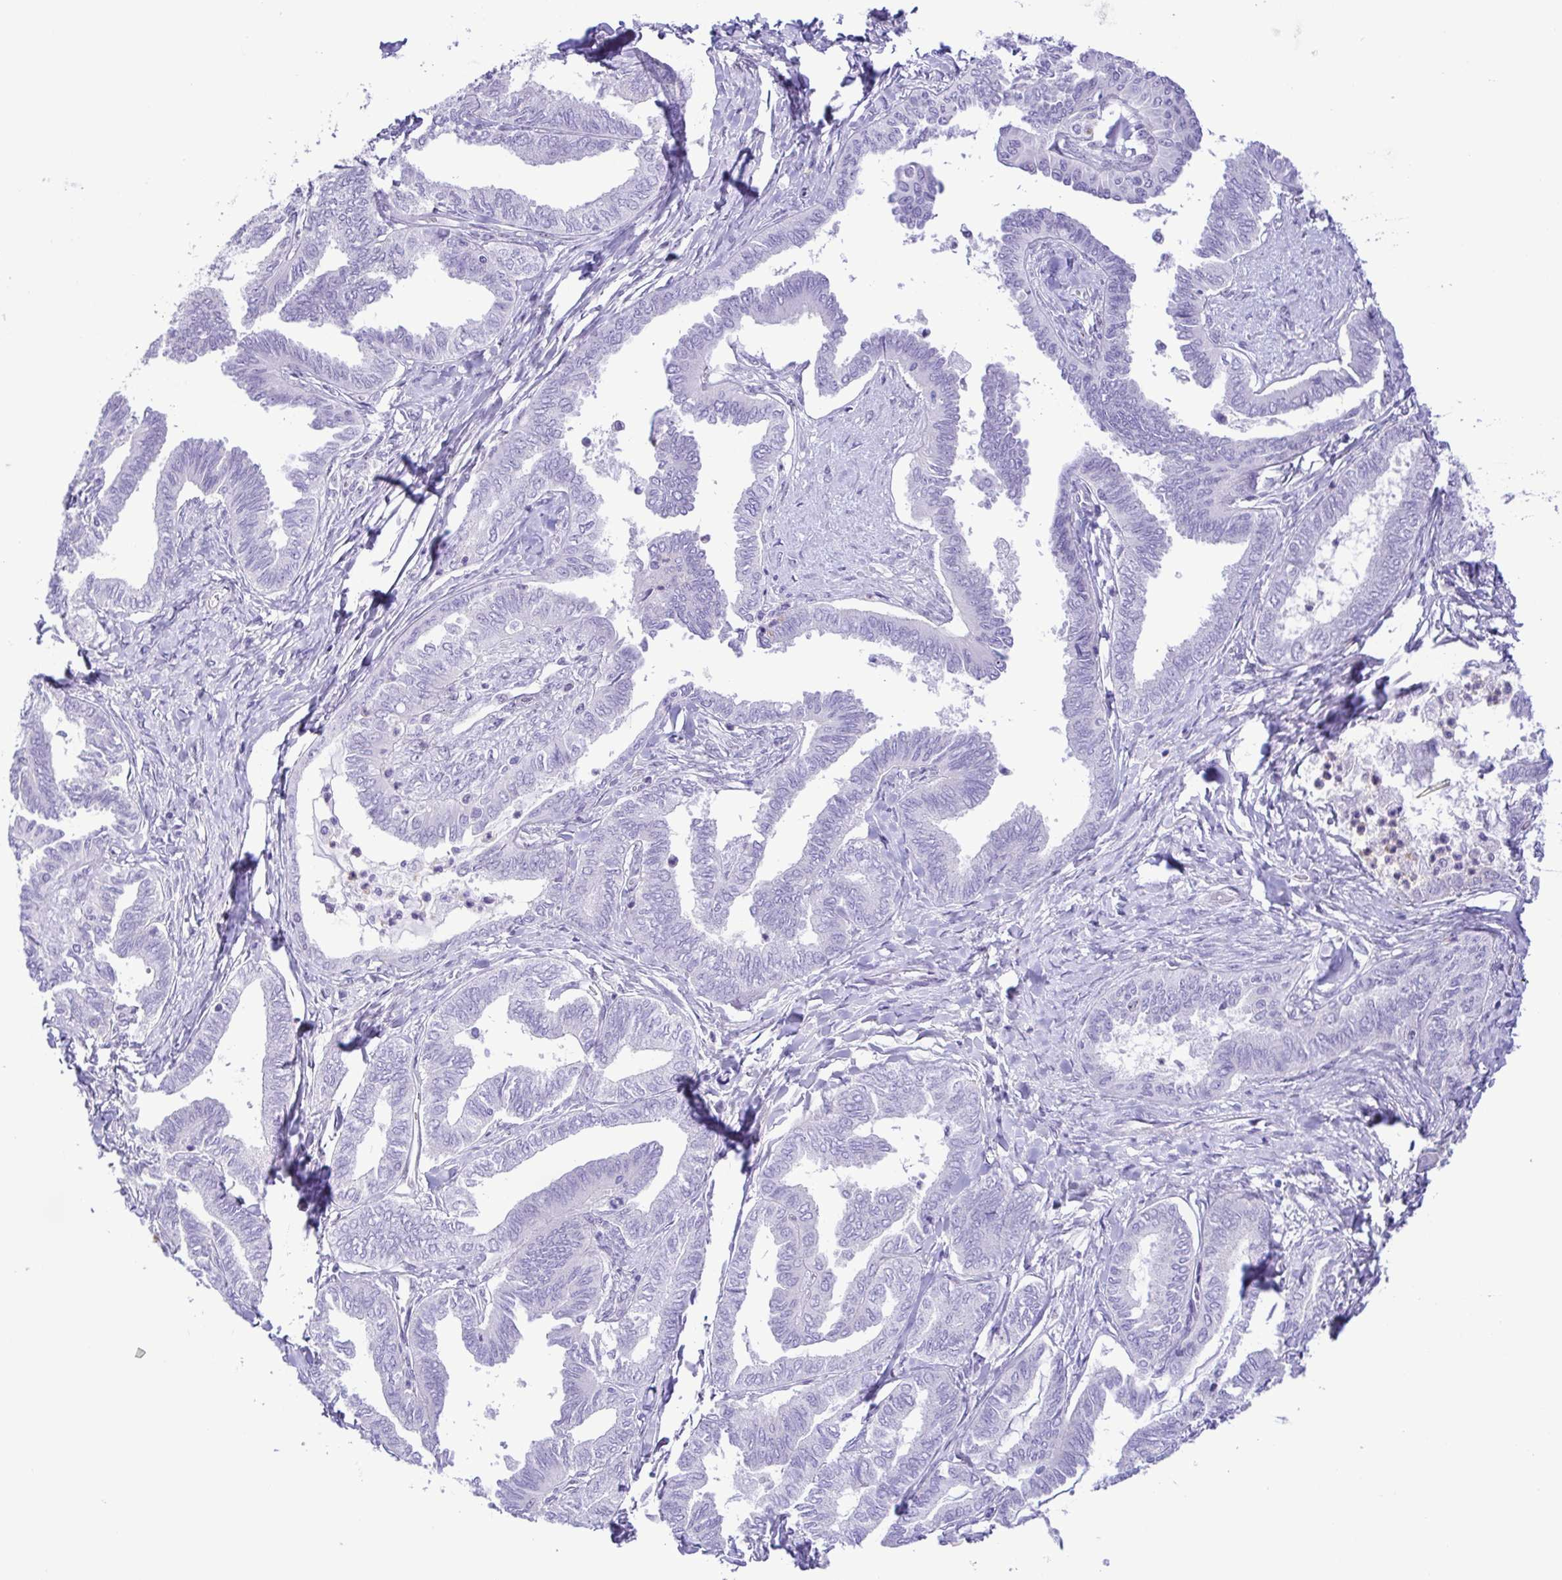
{"staining": {"intensity": "negative", "quantity": "none", "location": "none"}, "tissue": "ovarian cancer", "cell_type": "Tumor cells", "image_type": "cancer", "snomed": [{"axis": "morphology", "description": "Carcinoma, endometroid"}, {"axis": "topography", "description": "Ovary"}], "caption": "Immunohistochemical staining of human ovarian cancer exhibits no significant positivity in tumor cells.", "gene": "DCLK2", "patient": {"sex": "female", "age": 70}}